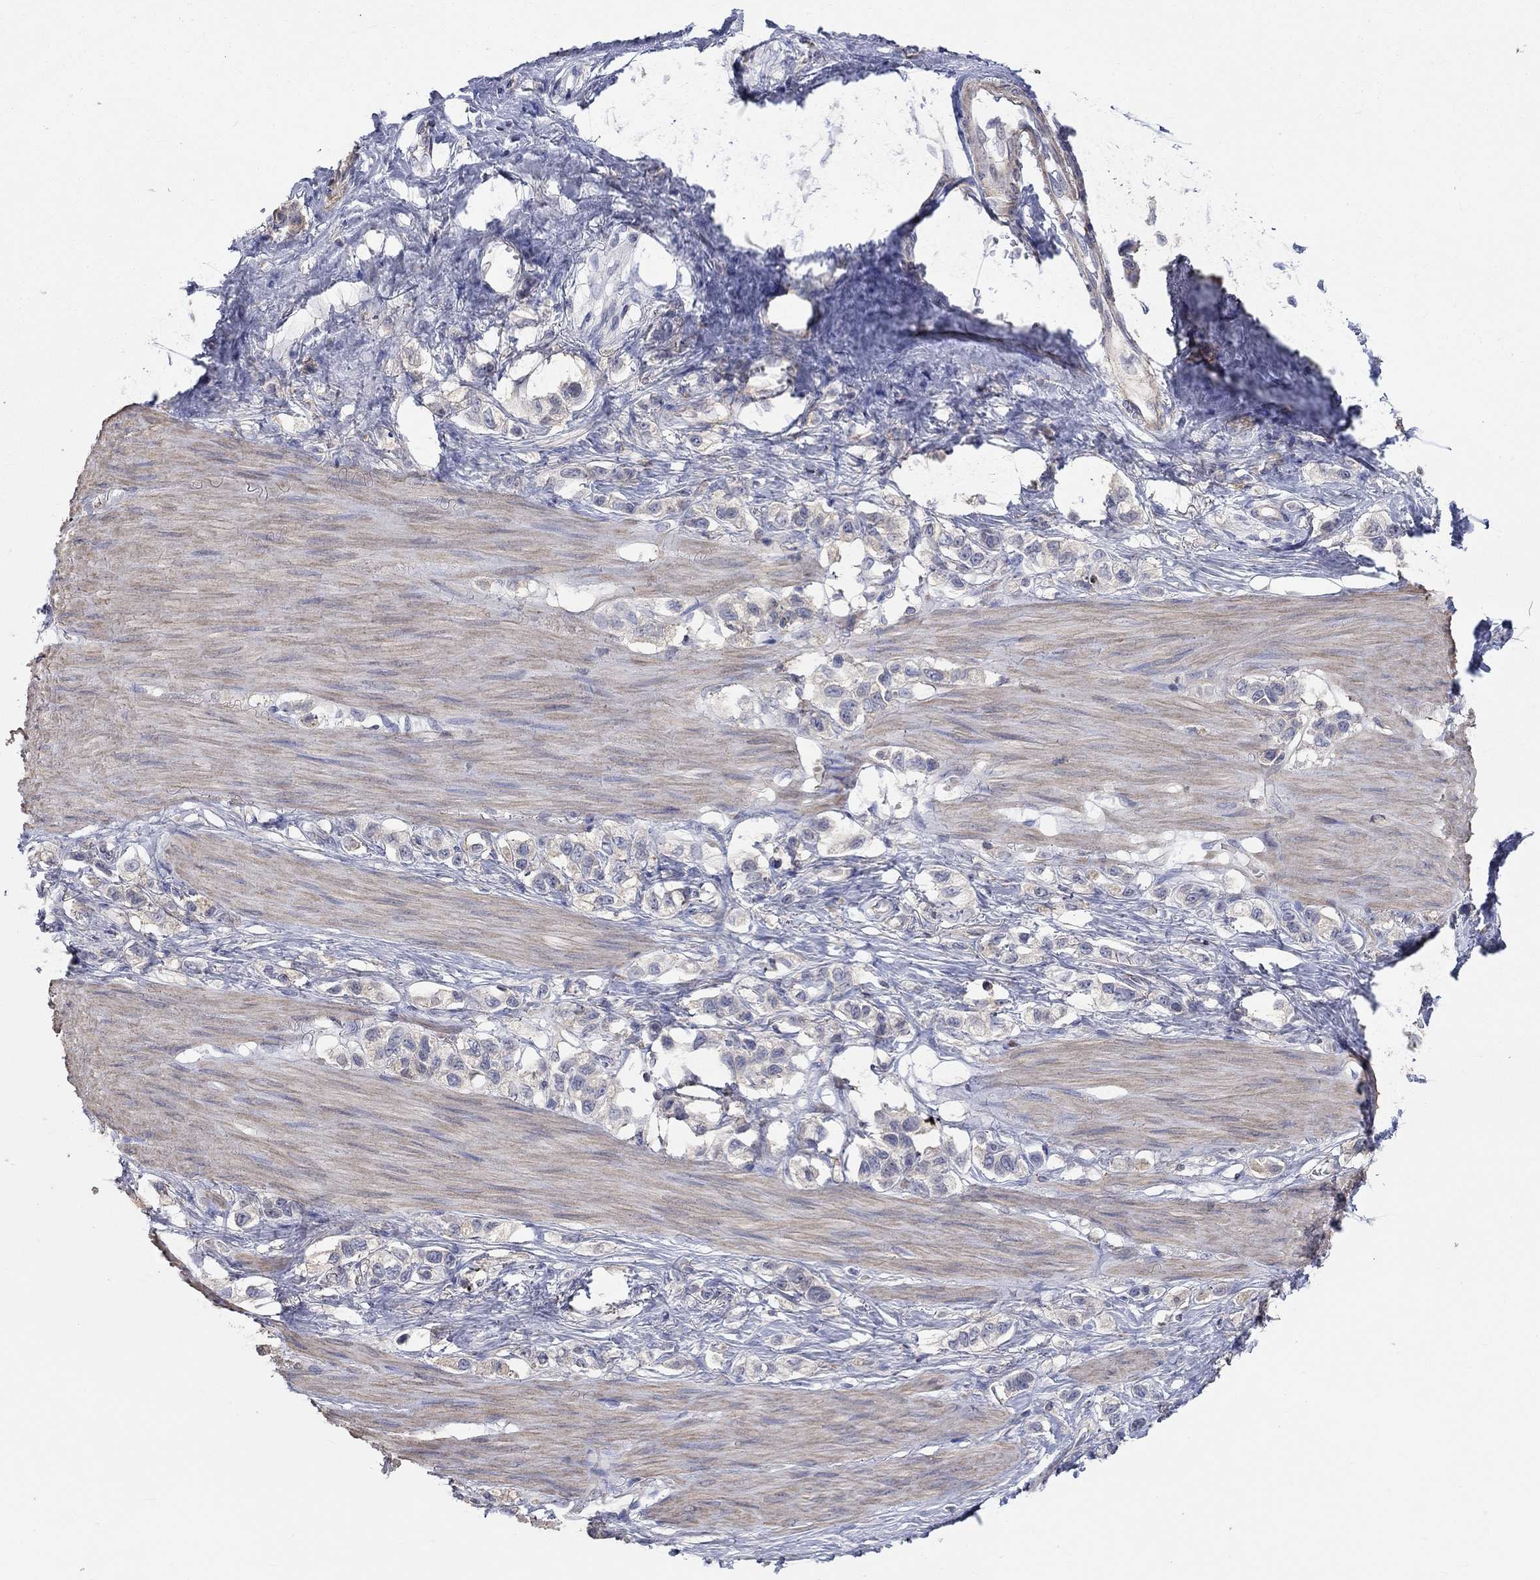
{"staining": {"intensity": "negative", "quantity": "none", "location": "none"}, "tissue": "stomach cancer", "cell_type": "Tumor cells", "image_type": "cancer", "snomed": [{"axis": "morphology", "description": "Normal tissue, NOS"}, {"axis": "morphology", "description": "Adenocarcinoma, NOS"}, {"axis": "morphology", "description": "Adenocarcinoma, High grade"}, {"axis": "topography", "description": "Stomach, upper"}, {"axis": "topography", "description": "Stomach"}], "caption": "Adenocarcinoma (high-grade) (stomach) stained for a protein using immunohistochemistry demonstrates no positivity tumor cells.", "gene": "PCDHGA10", "patient": {"sex": "female", "age": 65}}